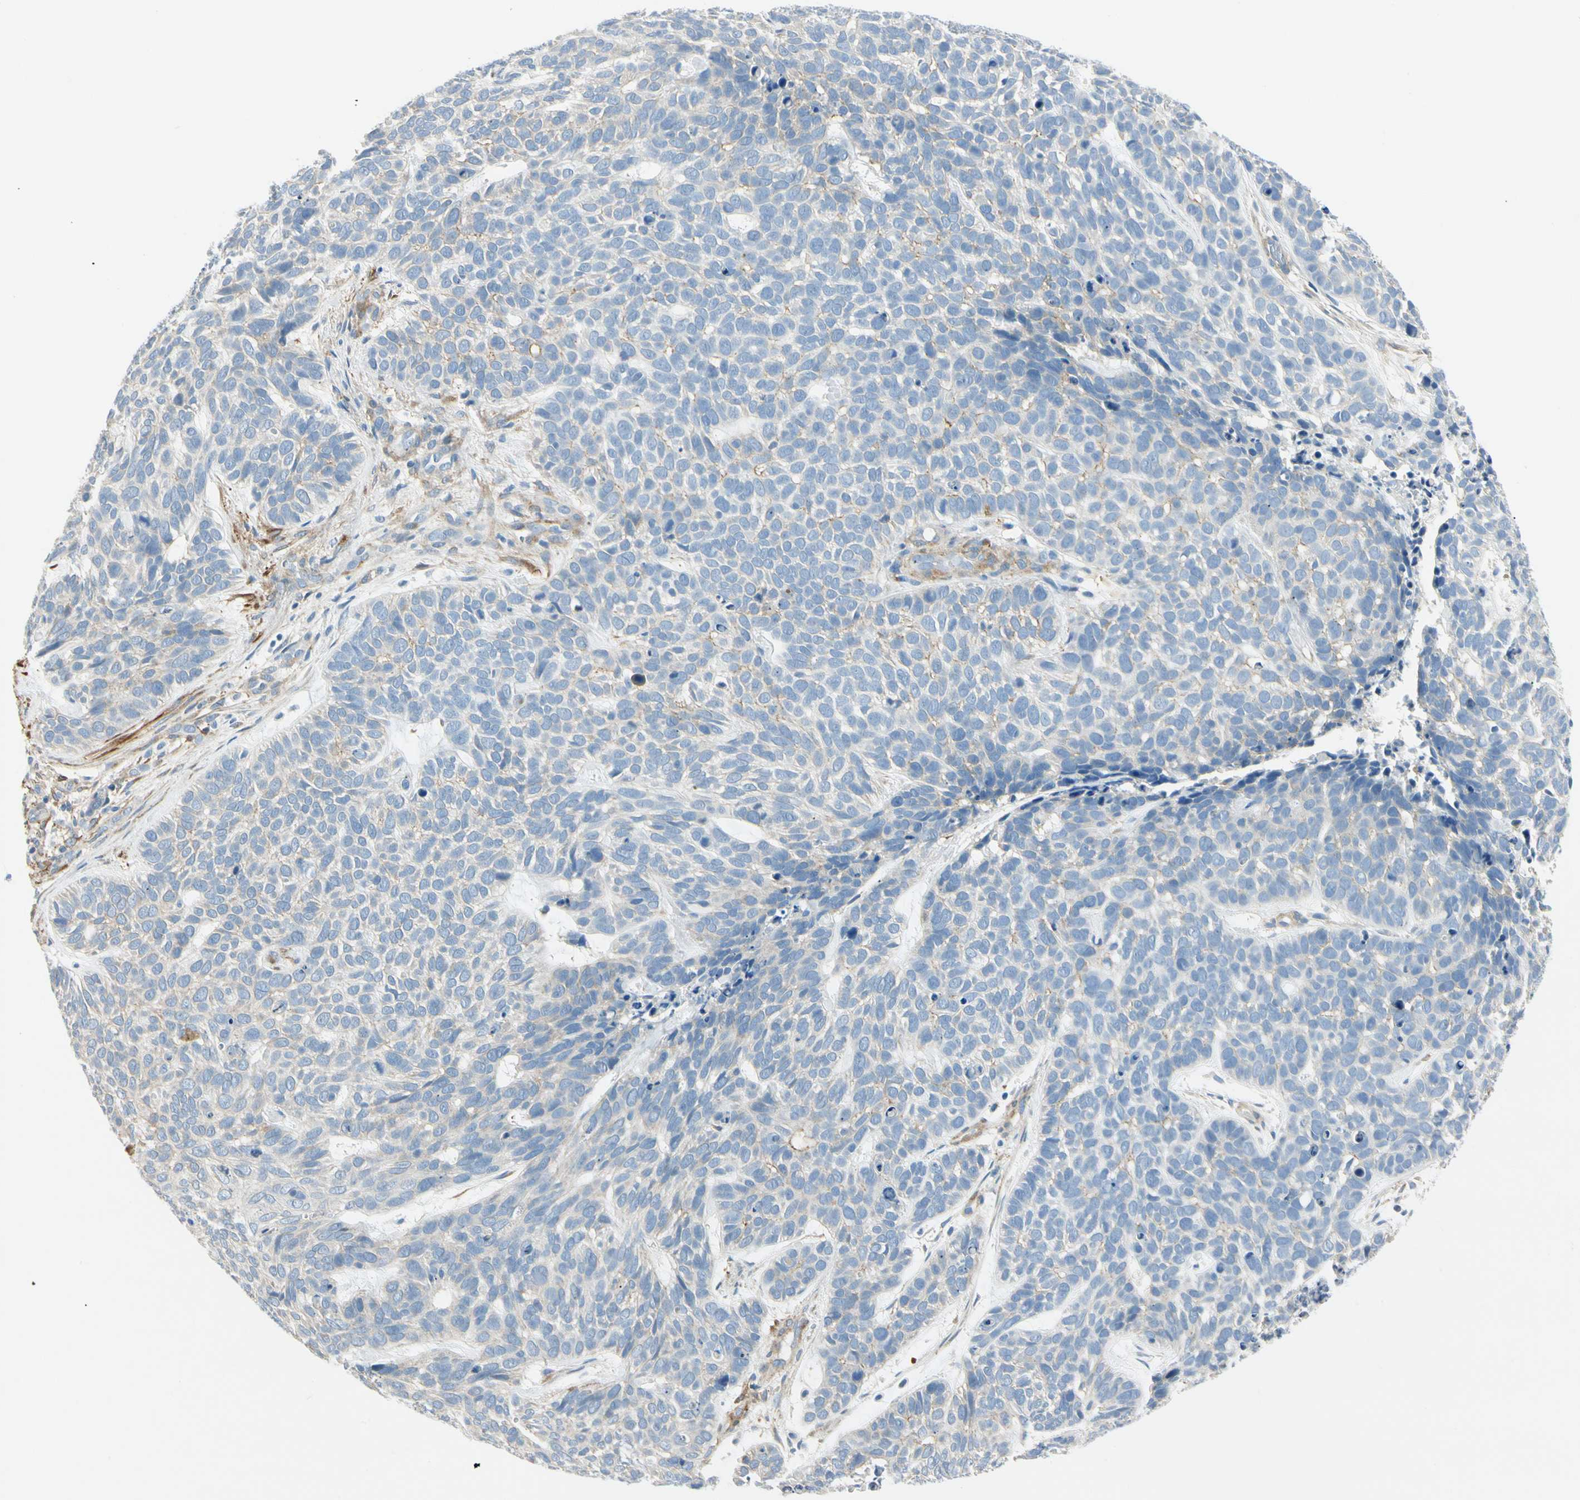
{"staining": {"intensity": "negative", "quantity": "none", "location": "none"}, "tissue": "skin cancer", "cell_type": "Tumor cells", "image_type": "cancer", "snomed": [{"axis": "morphology", "description": "Basal cell carcinoma"}, {"axis": "topography", "description": "Skin"}], "caption": "A high-resolution photomicrograph shows immunohistochemistry (IHC) staining of basal cell carcinoma (skin), which demonstrates no significant positivity in tumor cells.", "gene": "AMPH", "patient": {"sex": "male", "age": 87}}